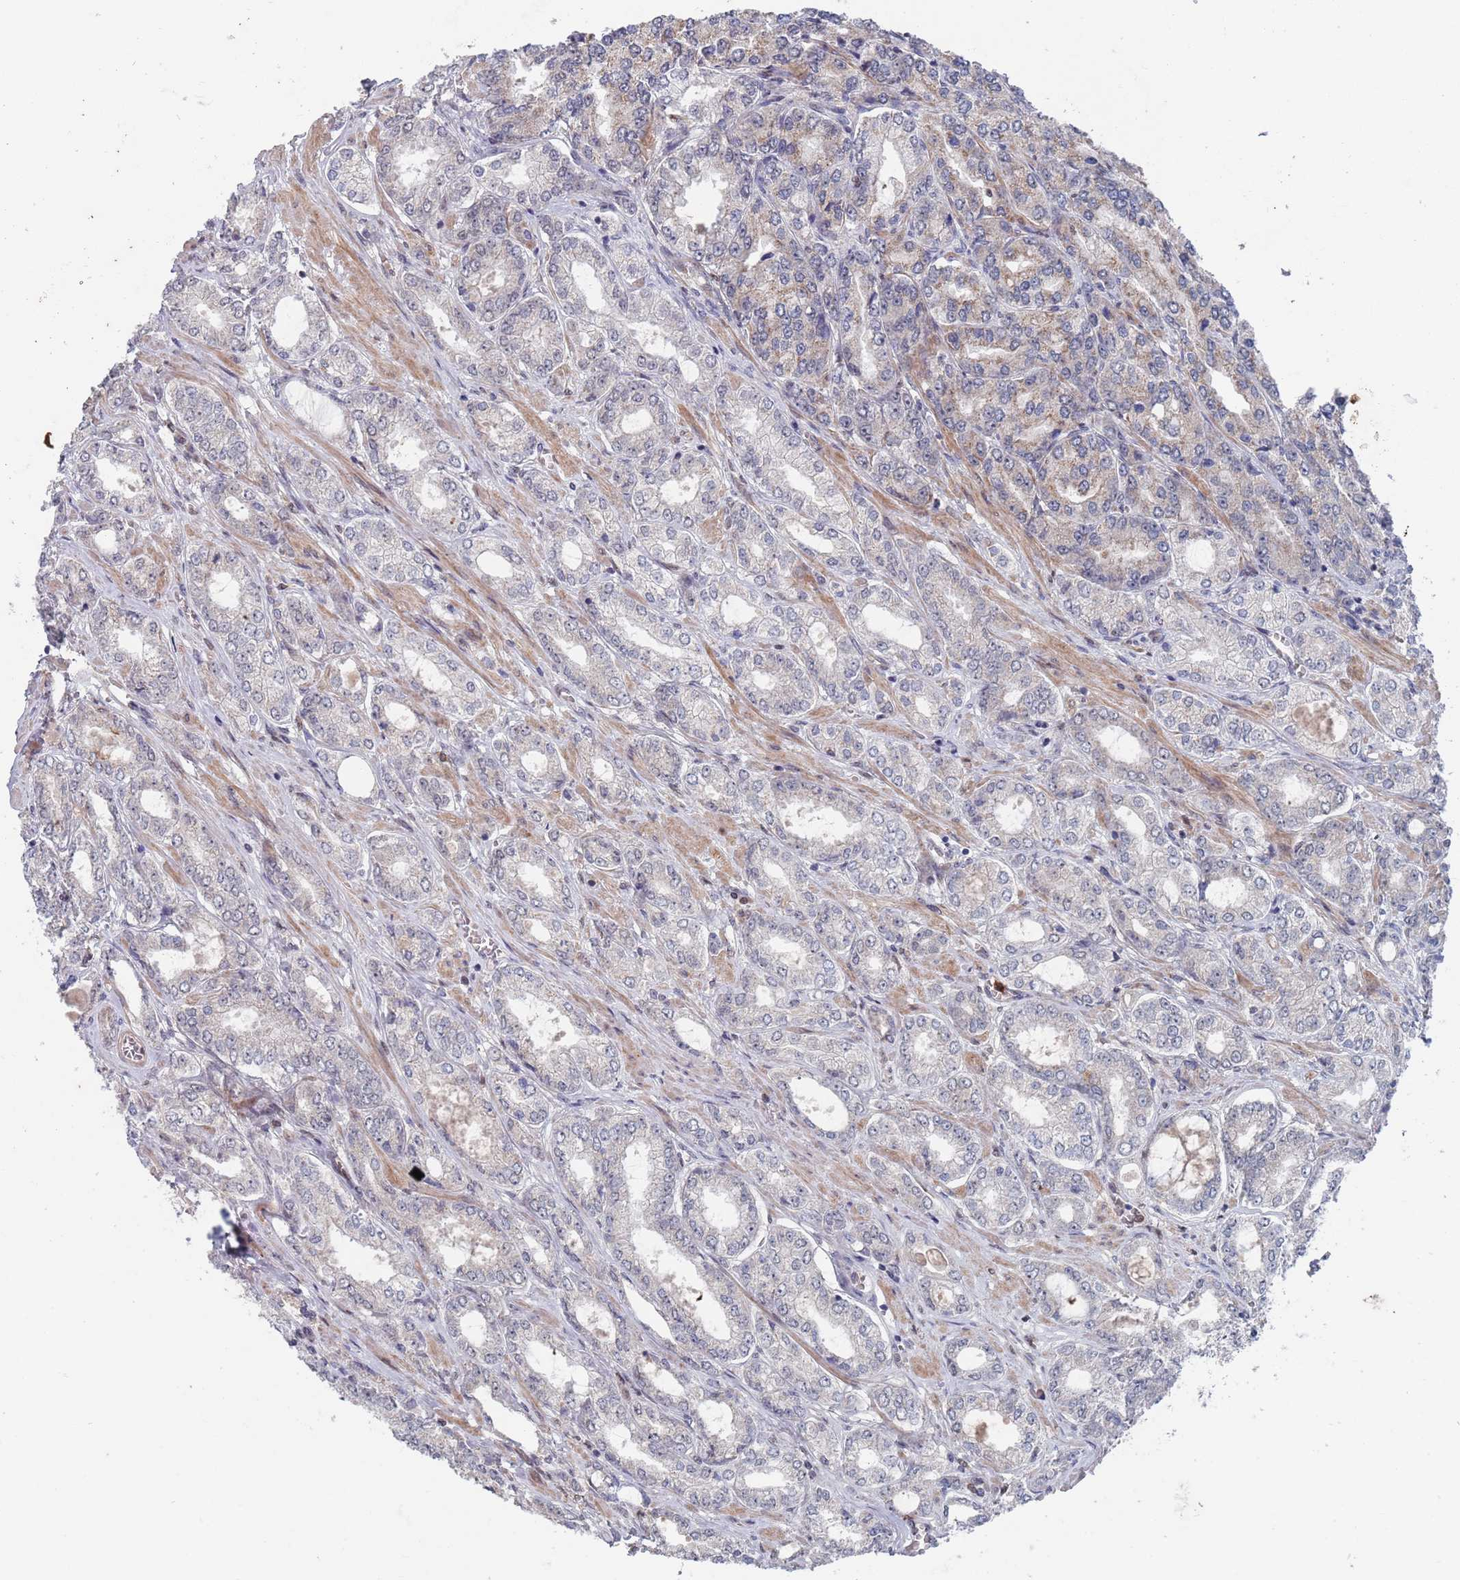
{"staining": {"intensity": "negative", "quantity": "none", "location": "none"}, "tissue": "prostate cancer", "cell_type": "Tumor cells", "image_type": "cancer", "snomed": [{"axis": "morphology", "description": "Adenocarcinoma, High grade"}, {"axis": "topography", "description": "Prostate"}], "caption": "A high-resolution image shows immunohistochemistry staining of prostate adenocarcinoma (high-grade), which demonstrates no significant positivity in tumor cells. (DAB immunohistochemistry (IHC) with hematoxylin counter stain).", "gene": "RPP25", "patient": {"sex": "male", "age": 68}}